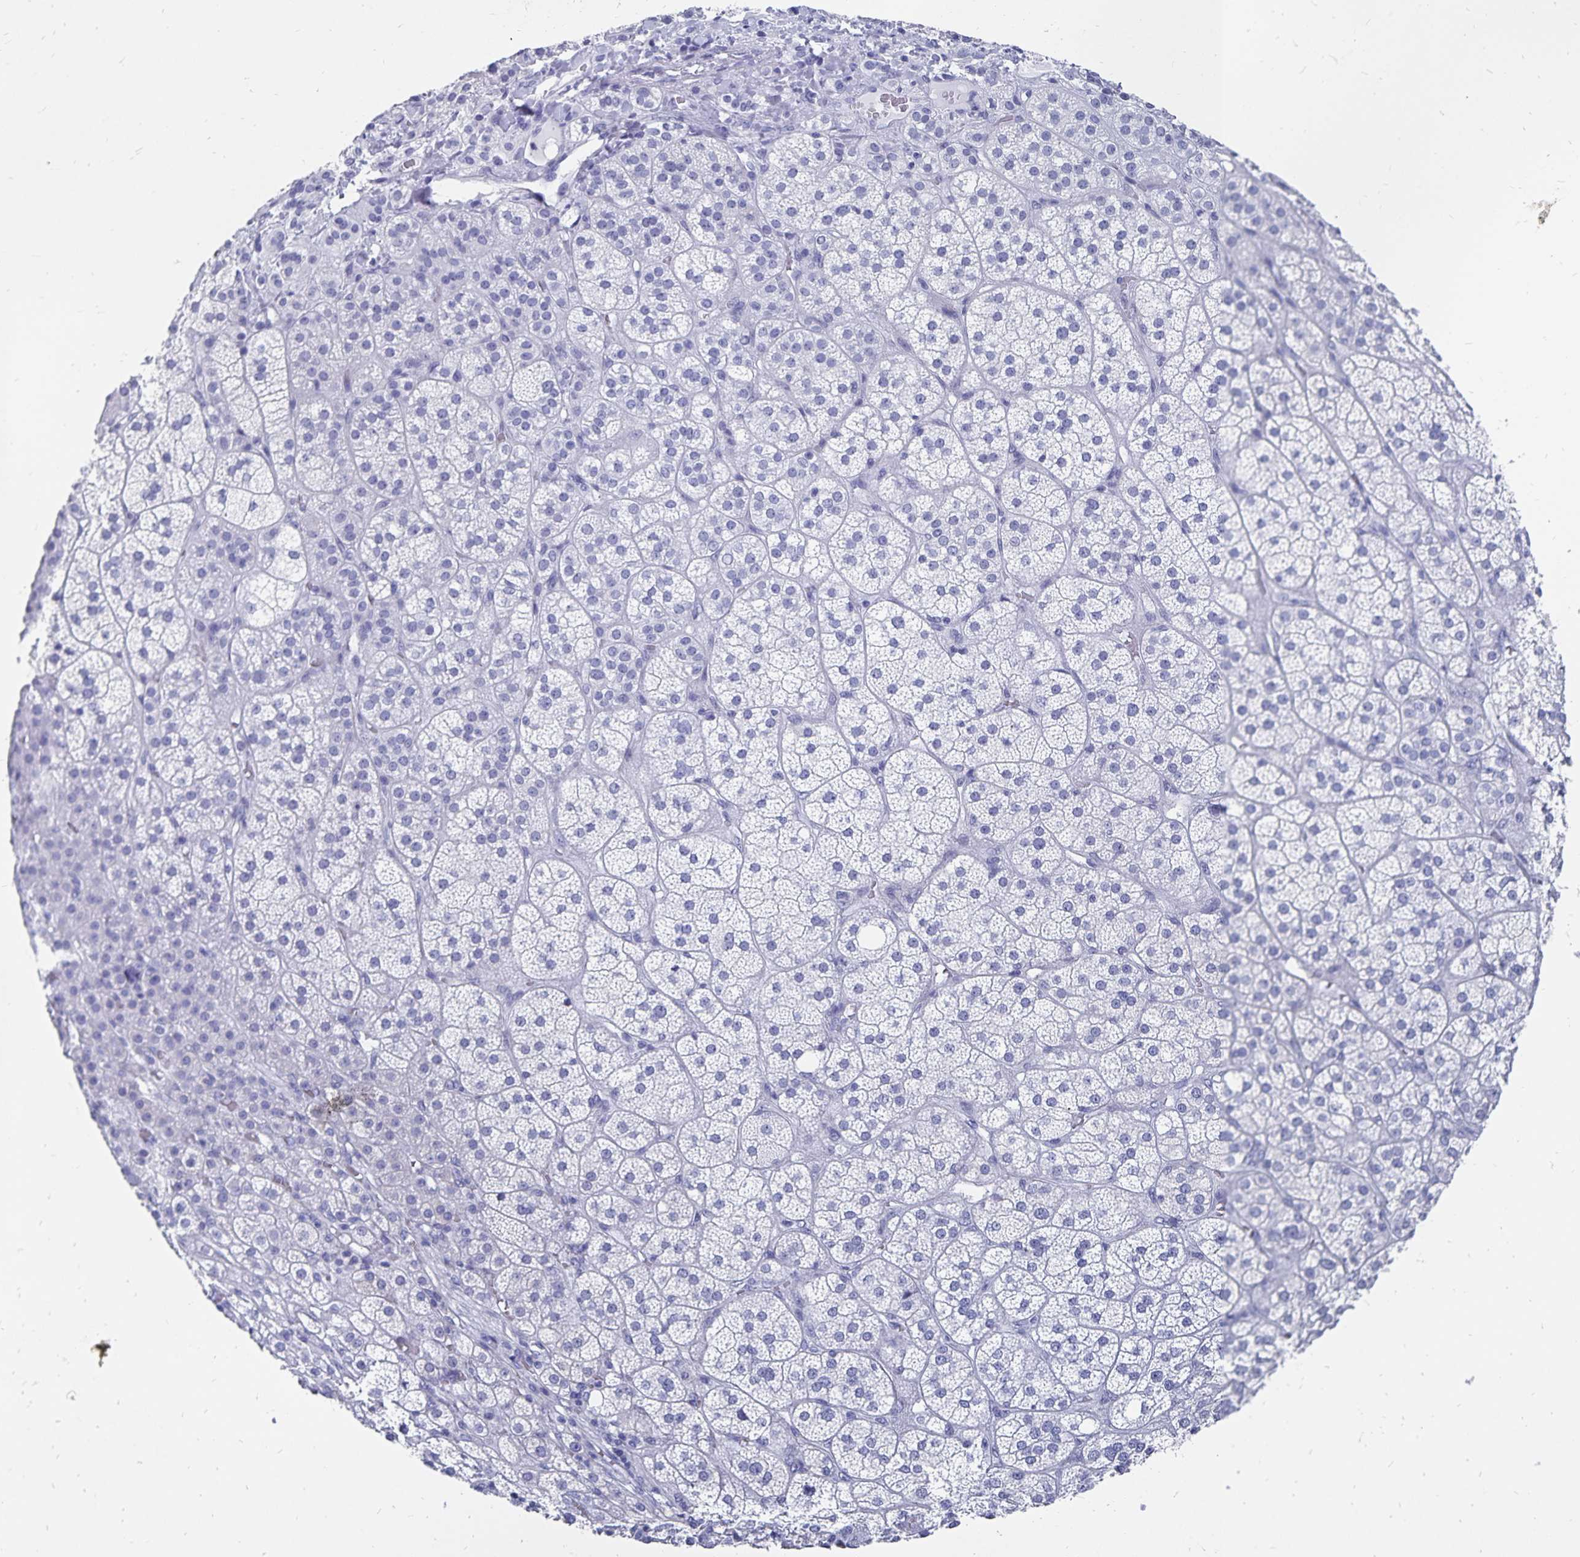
{"staining": {"intensity": "negative", "quantity": "none", "location": "none"}, "tissue": "adrenal gland", "cell_type": "Glandular cells", "image_type": "normal", "snomed": [{"axis": "morphology", "description": "Normal tissue, NOS"}, {"axis": "topography", "description": "Adrenal gland"}], "caption": "A photomicrograph of human adrenal gland is negative for staining in glandular cells. Brightfield microscopy of IHC stained with DAB (3,3'-diaminobenzidine) (brown) and hematoxylin (blue), captured at high magnification.", "gene": "ADH1A", "patient": {"sex": "female", "age": 60}}